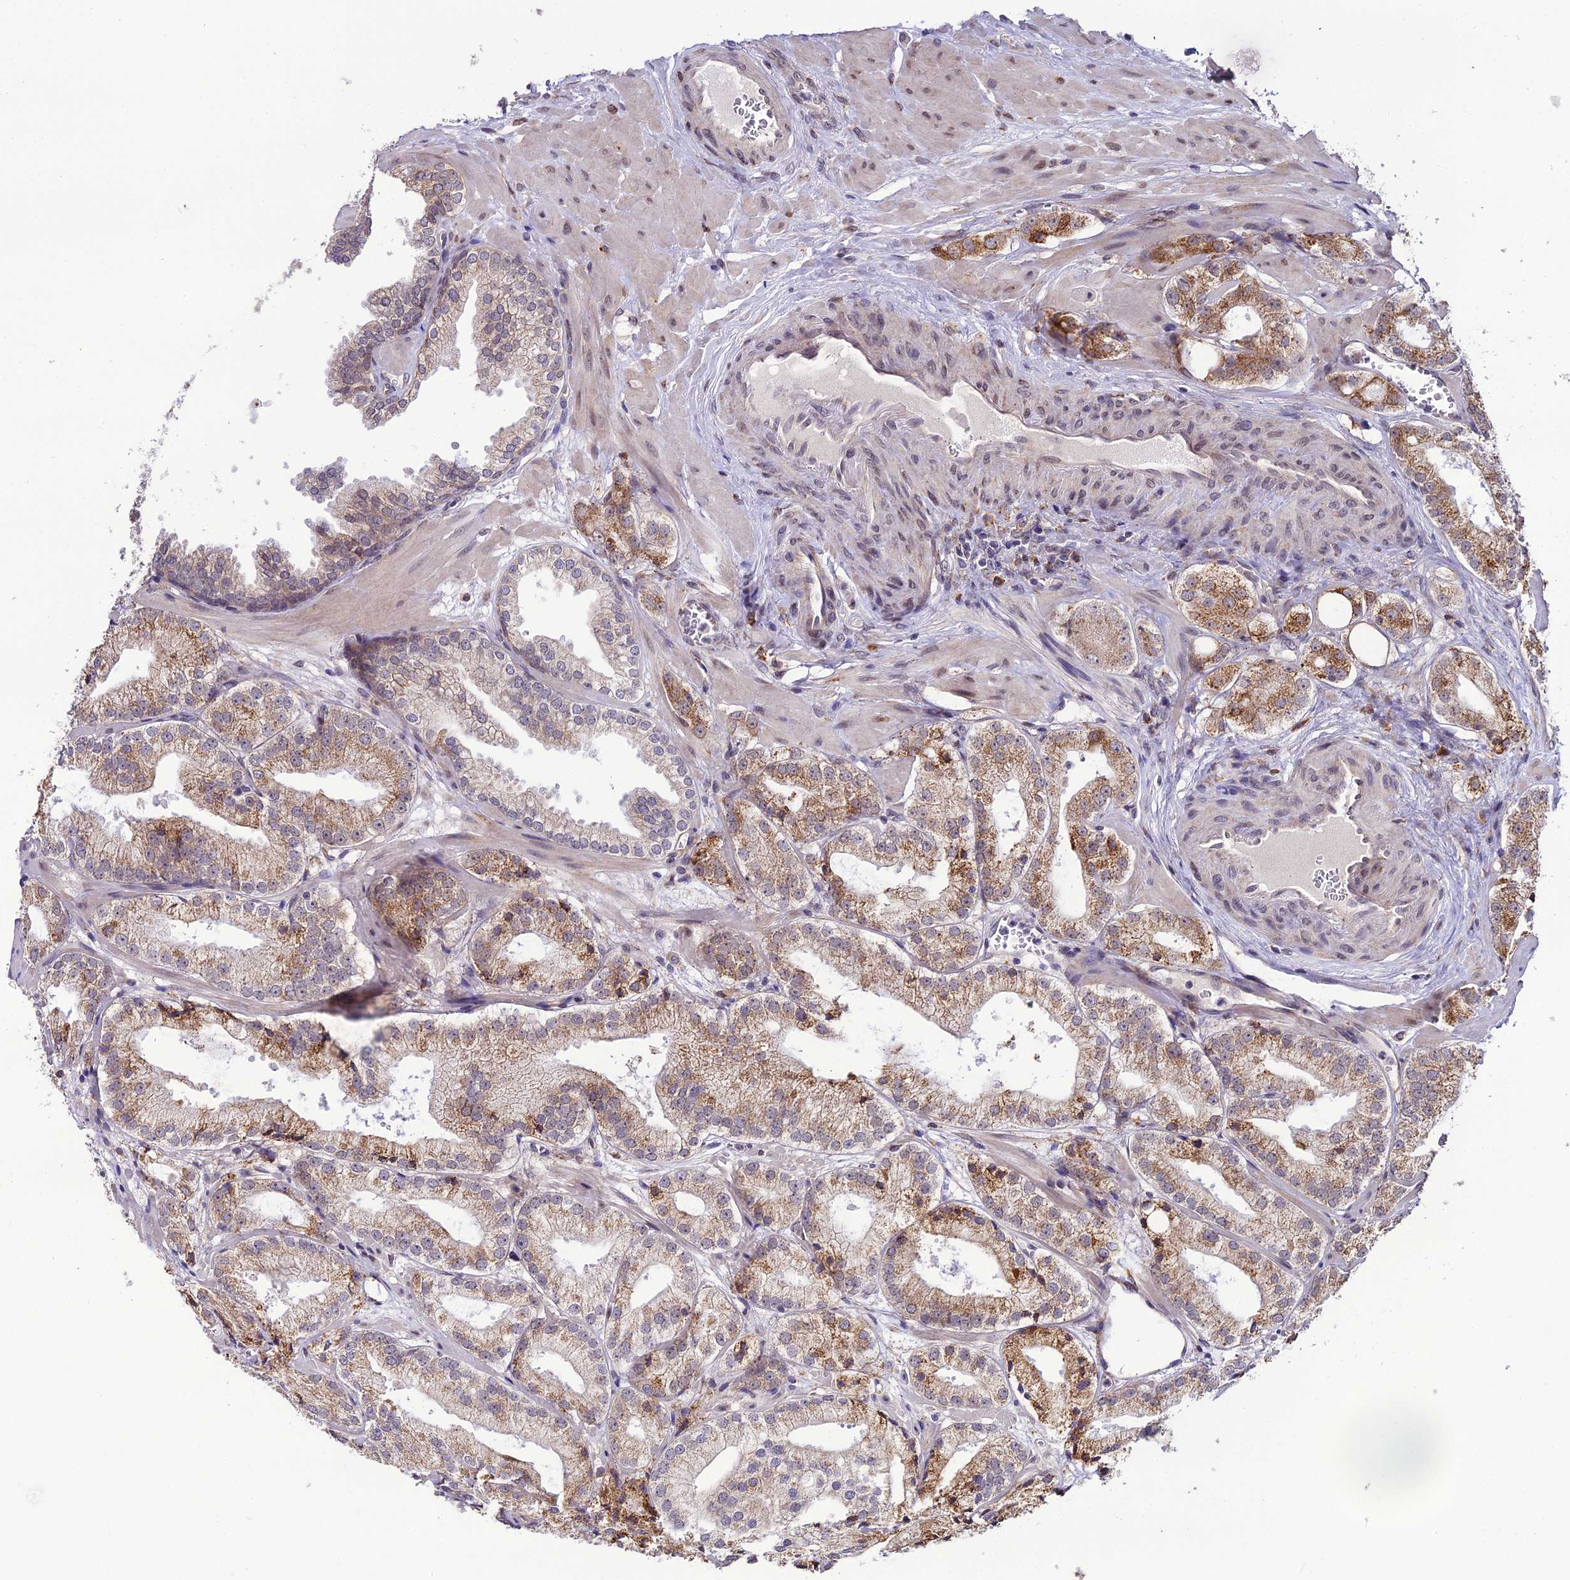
{"staining": {"intensity": "moderate", "quantity": "25%-75%", "location": "cytoplasmic/membranous"}, "tissue": "prostate cancer", "cell_type": "Tumor cells", "image_type": "cancer", "snomed": [{"axis": "morphology", "description": "Adenocarcinoma, Low grade"}, {"axis": "topography", "description": "Prostate"}], "caption": "IHC of prostate cancer demonstrates medium levels of moderate cytoplasmic/membranous positivity in approximately 25%-75% of tumor cells.", "gene": "TROAP", "patient": {"sex": "male", "age": 60}}